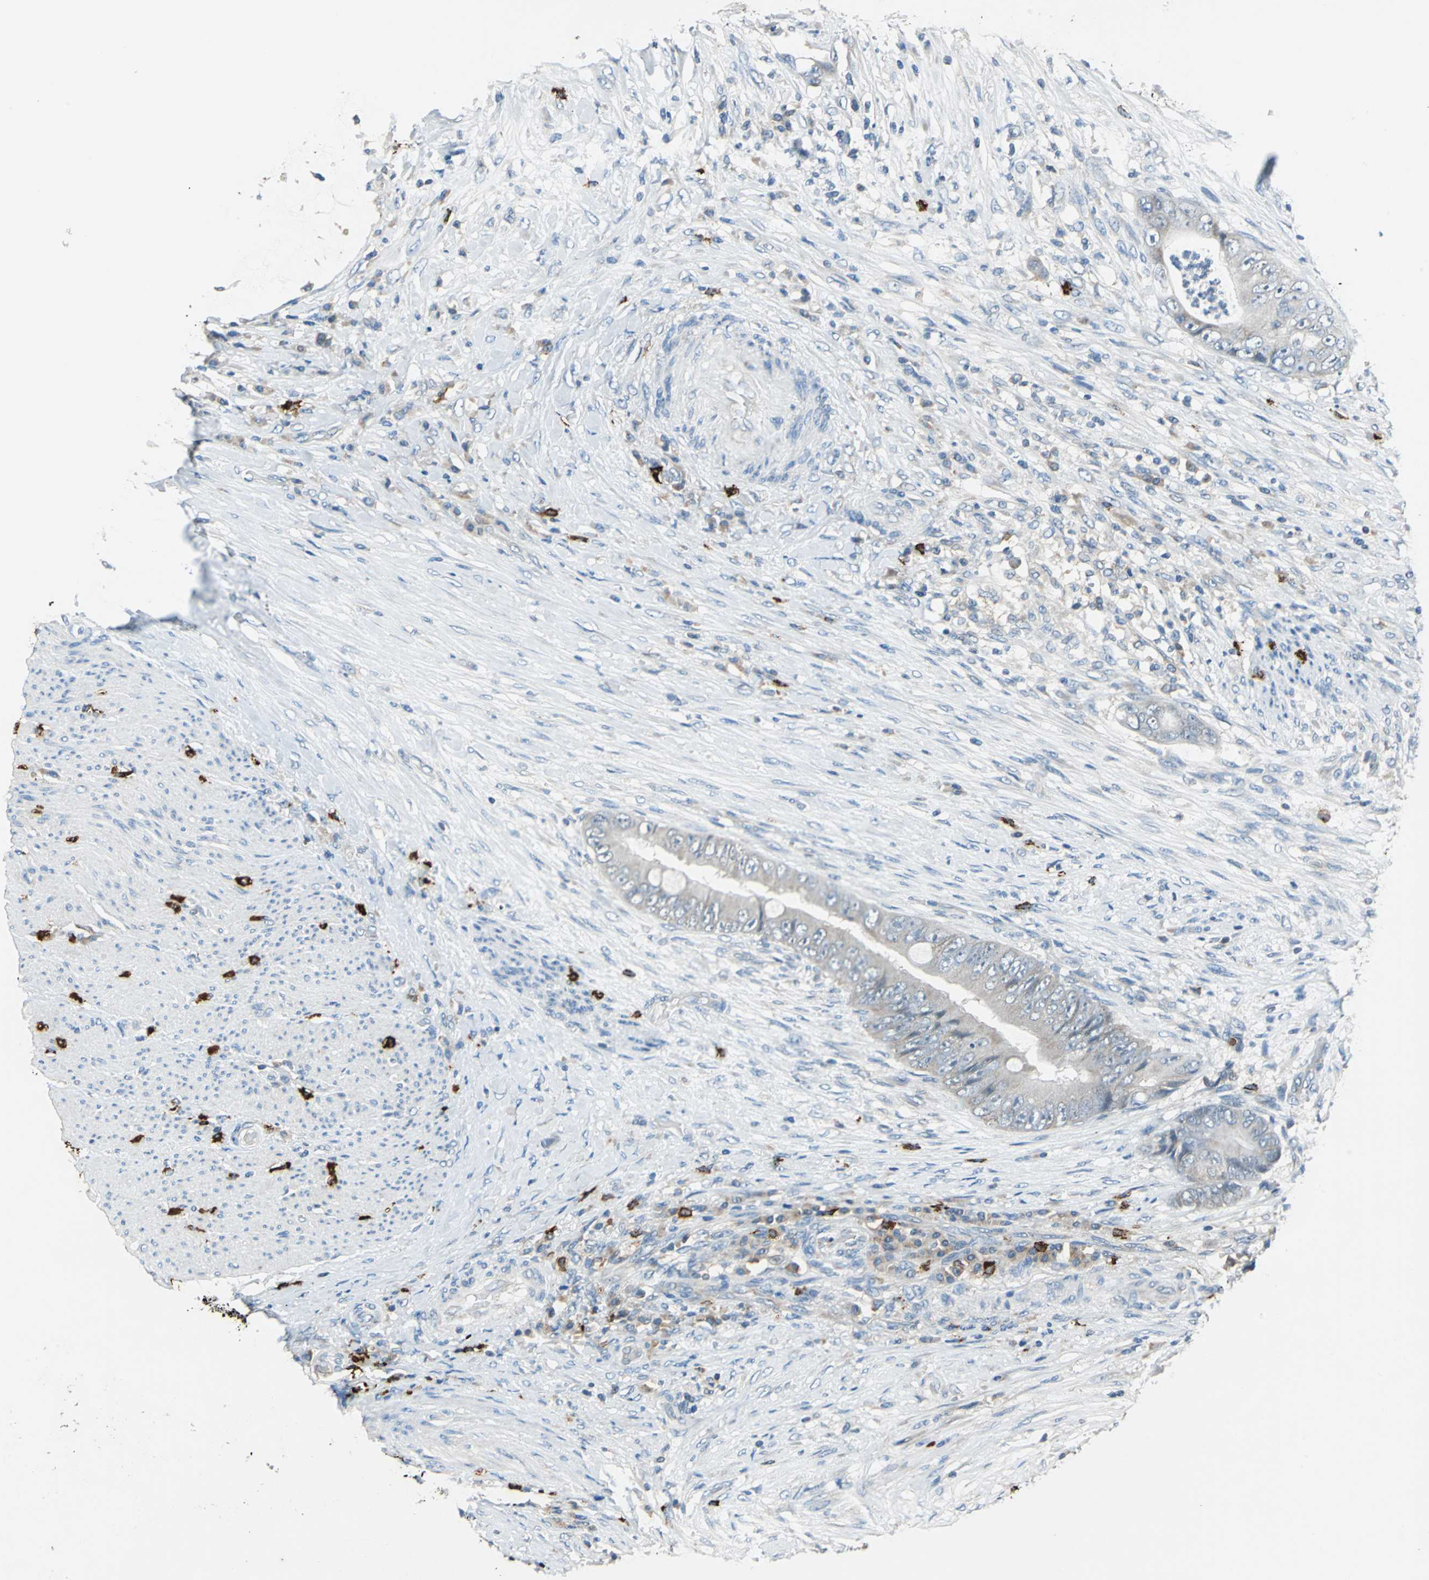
{"staining": {"intensity": "weak", "quantity": ">75%", "location": "cytoplasmic/membranous"}, "tissue": "colorectal cancer", "cell_type": "Tumor cells", "image_type": "cancer", "snomed": [{"axis": "morphology", "description": "Adenocarcinoma, NOS"}, {"axis": "topography", "description": "Rectum"}], "caption": "This micrograph exhibits IHC staining of human colorectal cancer (adenocarcinoma), with low weak cytoplasmic/membranous expression in about >75% of tumor cells.", "gene": "CPA3", "patient": {"sex": "female", "age": 77}}